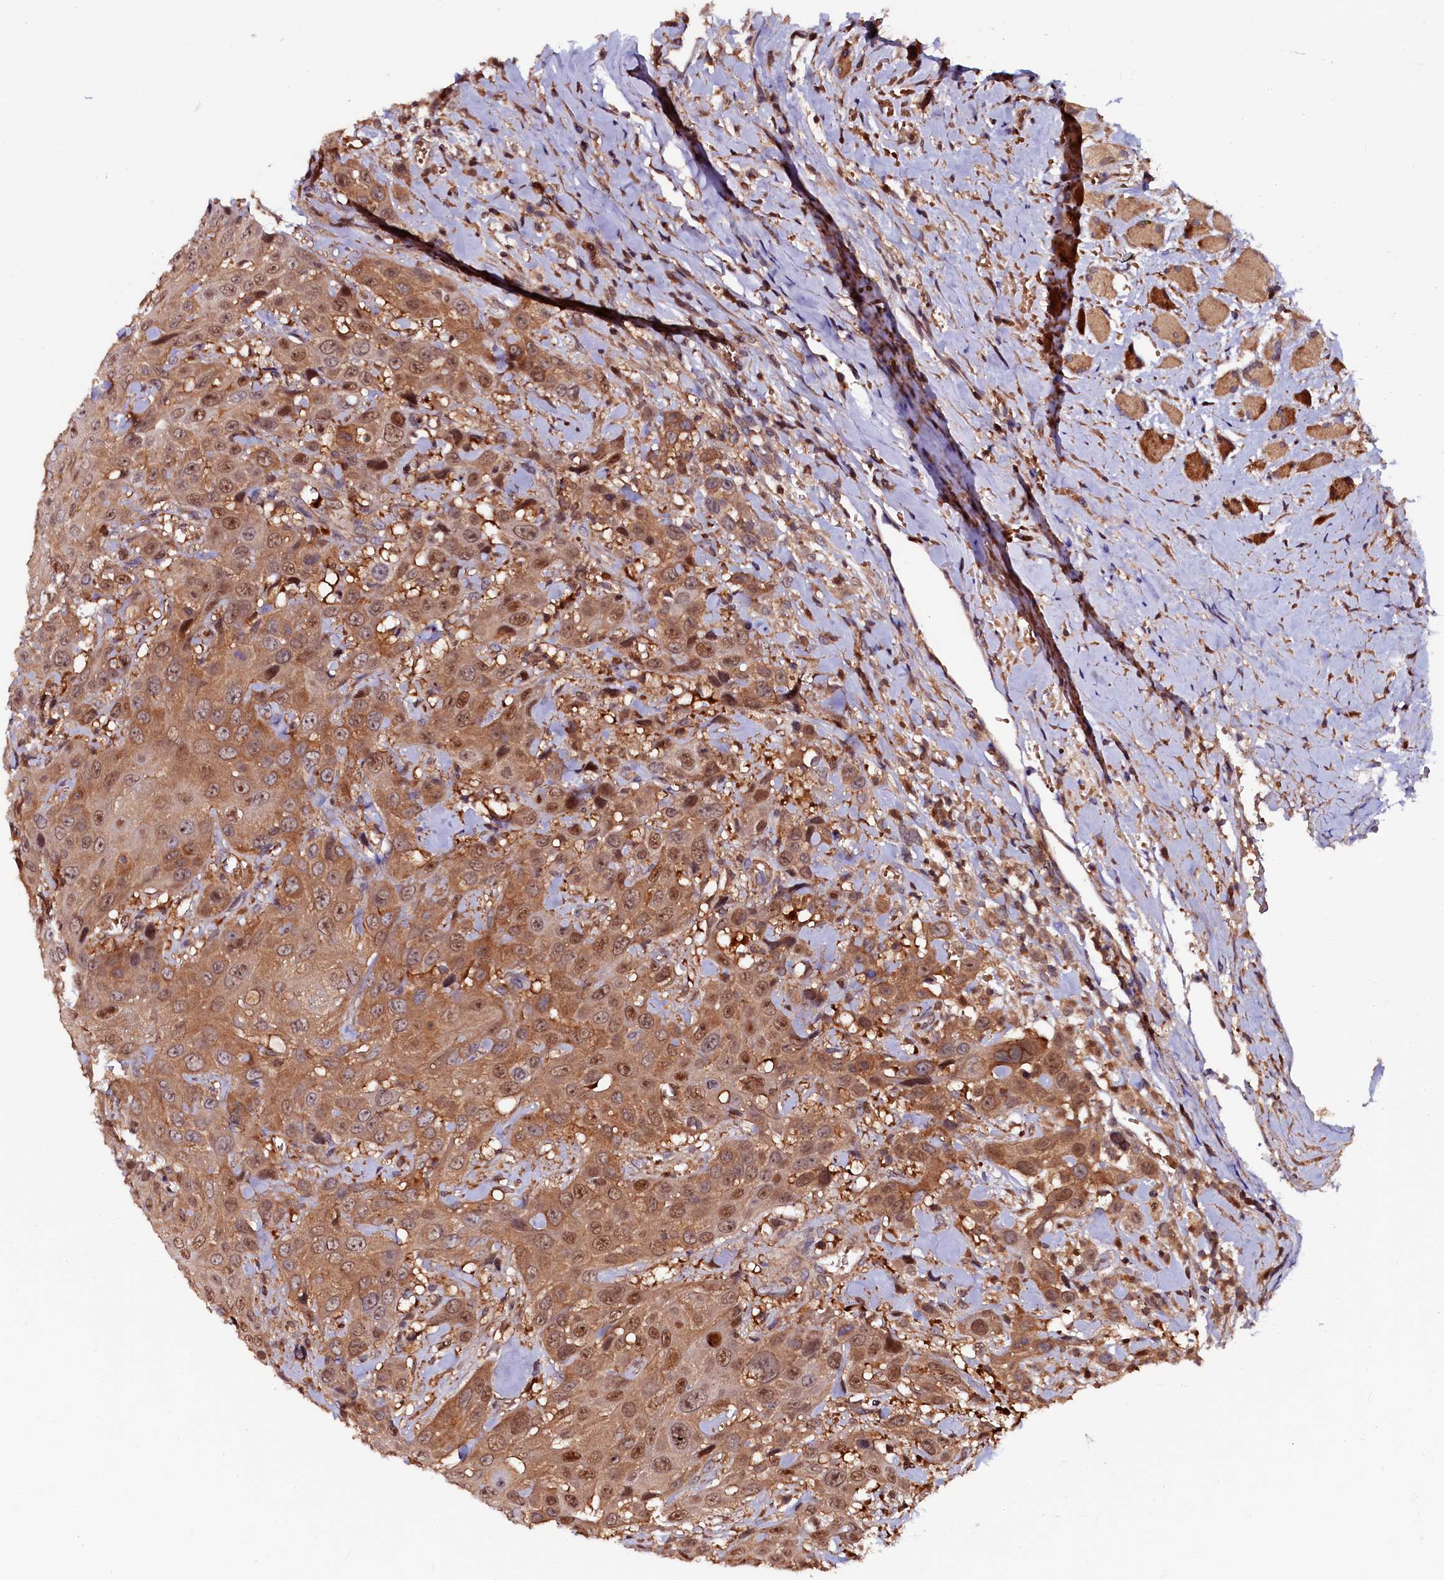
{"staining": {"intensity": "moderate", "quantity": ">75%", "location": "cytoplasmic/membranous,nuclear"}, "tissue": "head and neck cancer", "cell_type": "Tumor cells", "image_type": "cancer", "snomed": [{"axis": "morphology", "description": "Squamous cell carcinoma, NOS"}, {"axis": "topography", "description": "Head-Neck"}], "caption": "Human head and neck squamous cell carcinoma stained with a protein marker reveals moderate staining in tumor cells.", "gene": "N4BP1", "patient": {"sex": "male", "age": 81}}